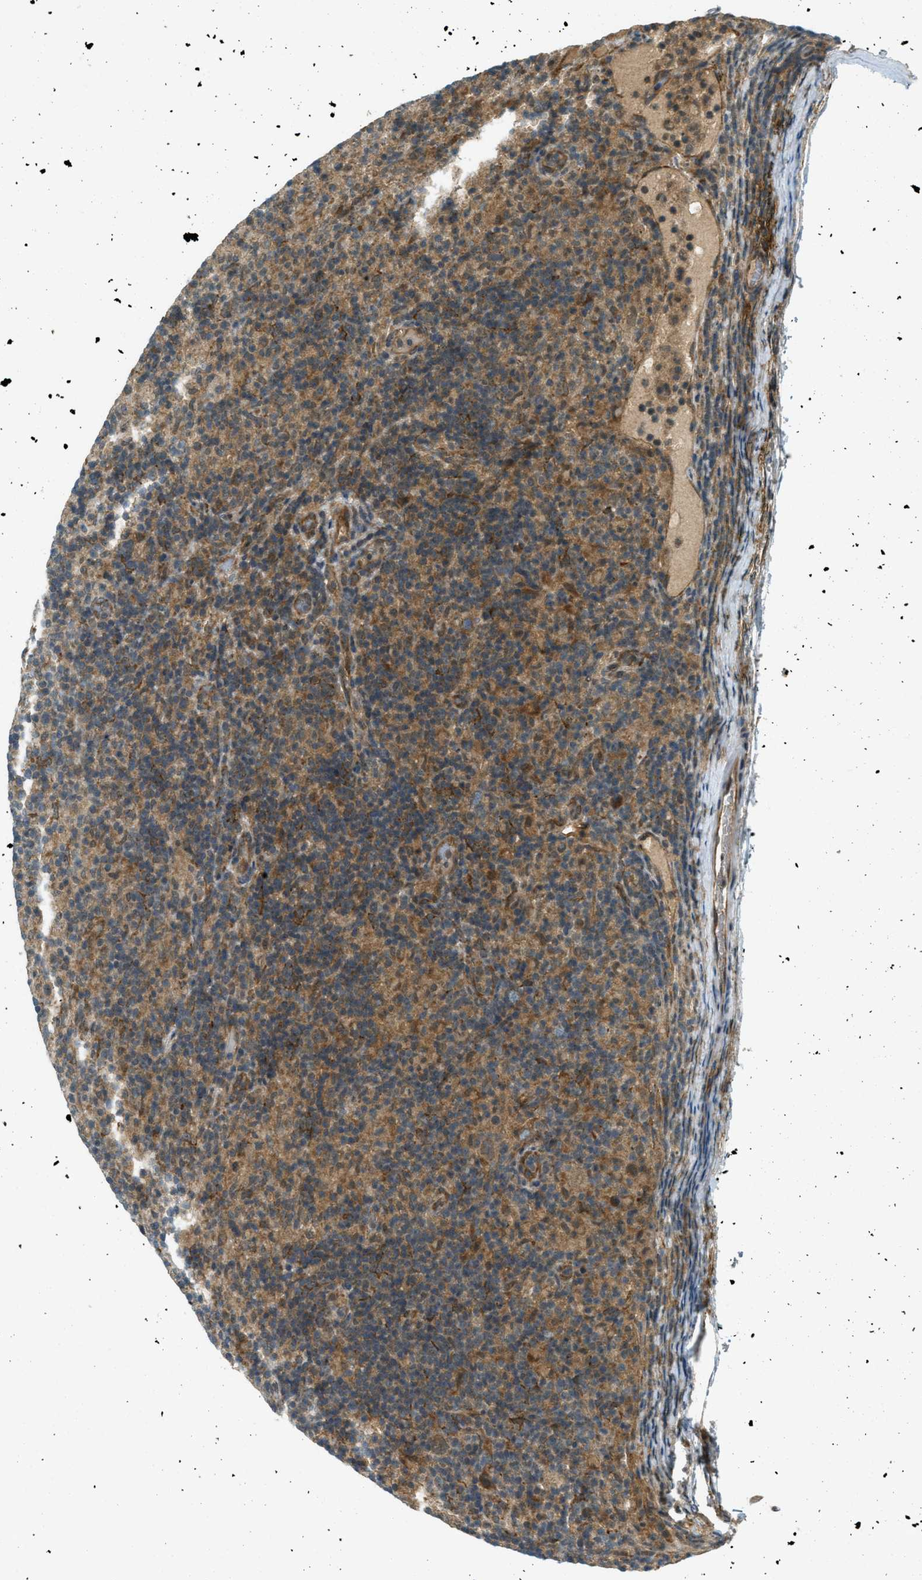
{"staining": {"intensity": "moderate", "quantity": "25%-75%", "location": "cytoplasmic/membranous"}, "tissue": "lymphoma", "cell_type": "Tumor cells", "image_type": "cancer", "snomed": [{"axis": "morphology", "description": "Hodgkin's disease, NOS"}, {"axis": "topography", "description": "Lymph node"}], "caption": "Immunohistochemical staining of human Hodgkin's disease demonstrates medium levels of moderate cytoplasmic/membranous protein staining in approximately 25%-75% of tumor cells.", "gene": "EIF2AK3", "patient": {"sex": "male", "age": 70}}